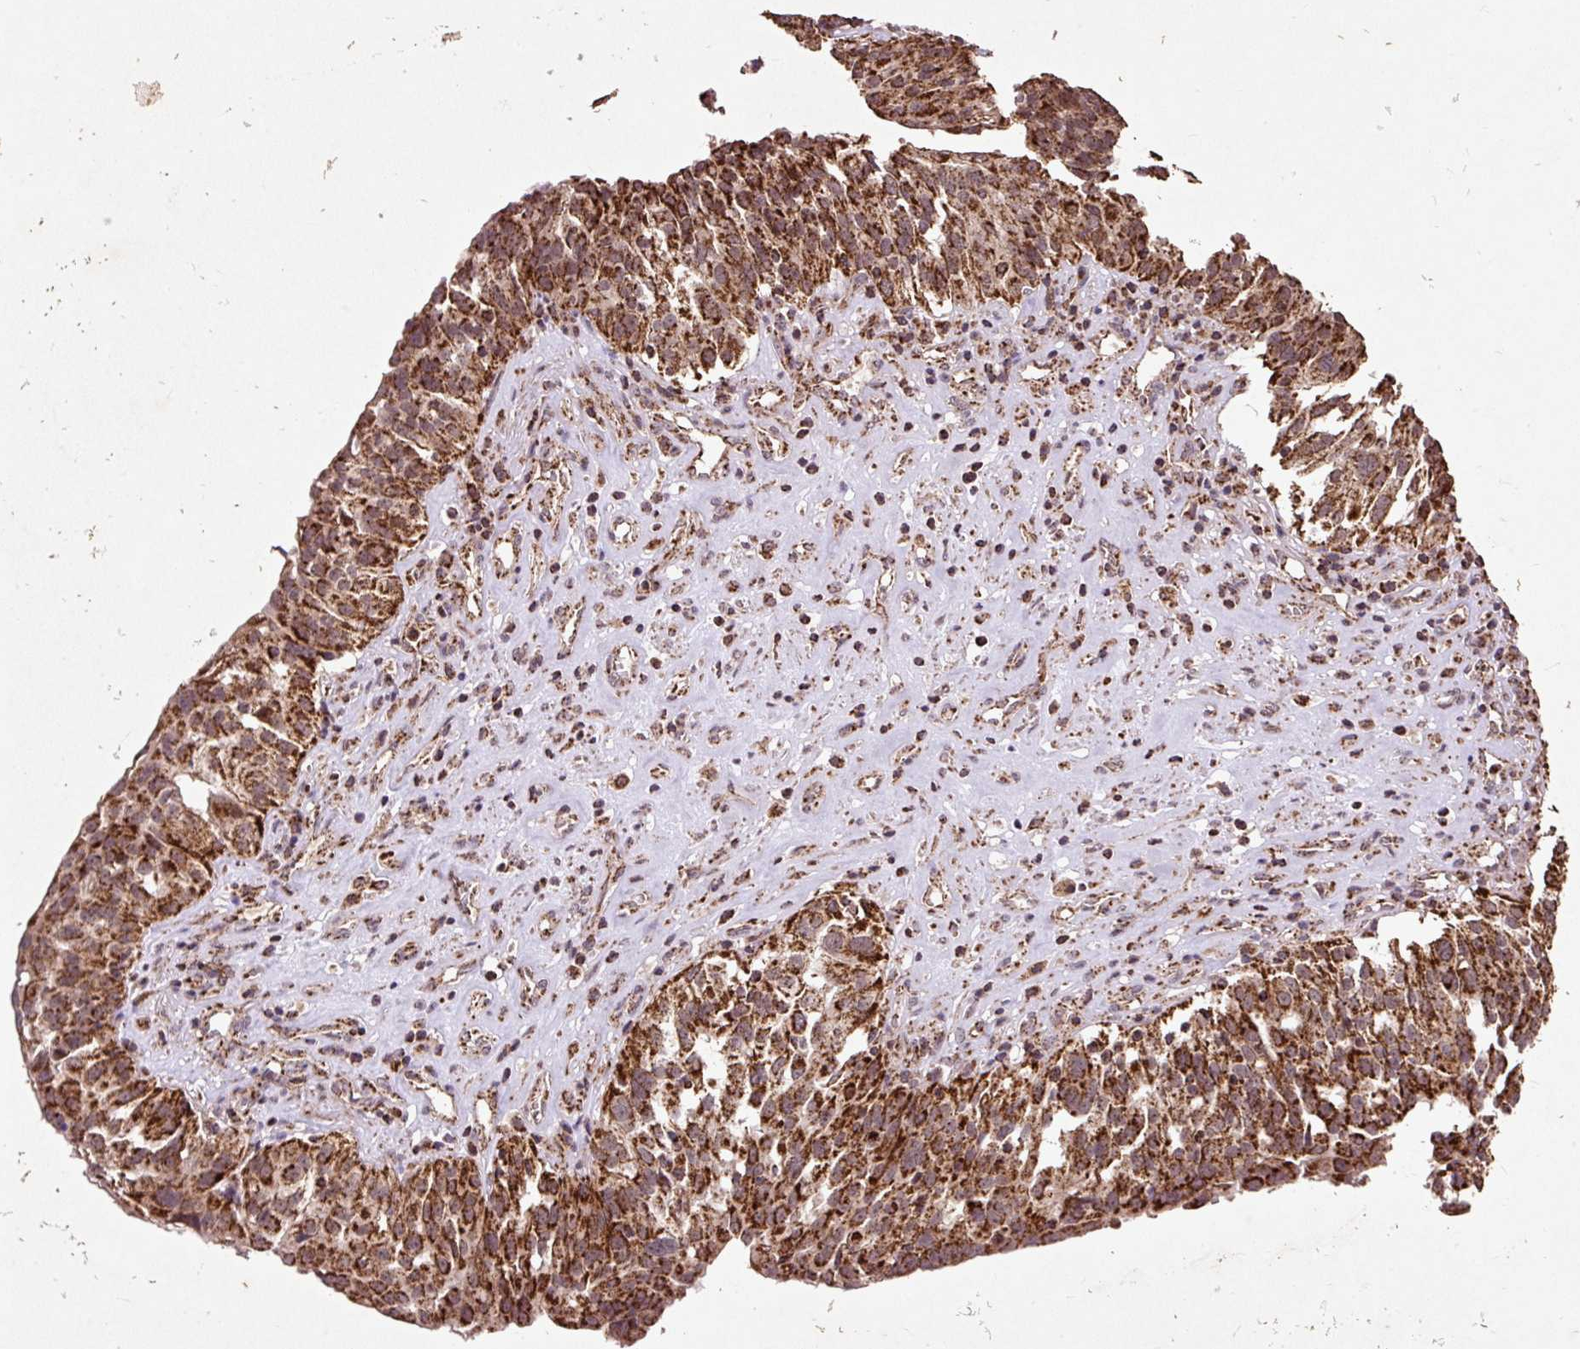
{"staining": {"intensity": "strong", "quantity": ">75%", "location": "cytoplasmic/membranous"}, "tissue": "ovarian cancer", "cell_type": "Tumor cells", "image_type": "cancer", "snomed": [{"axis": "morphology", "description": "Cystadenocarcinoma, serous, NOS"}, {"axis": "topography", "description": "Ovary"}], "caption": "A brown stain highlights strong cytoplasmic/membranous positivity of a protein in human serous cystadenocarcinoma (ovarian) tumor cells.", "gene": "ATP5F1A", "patient": {"sex": "female", "age": 59}}